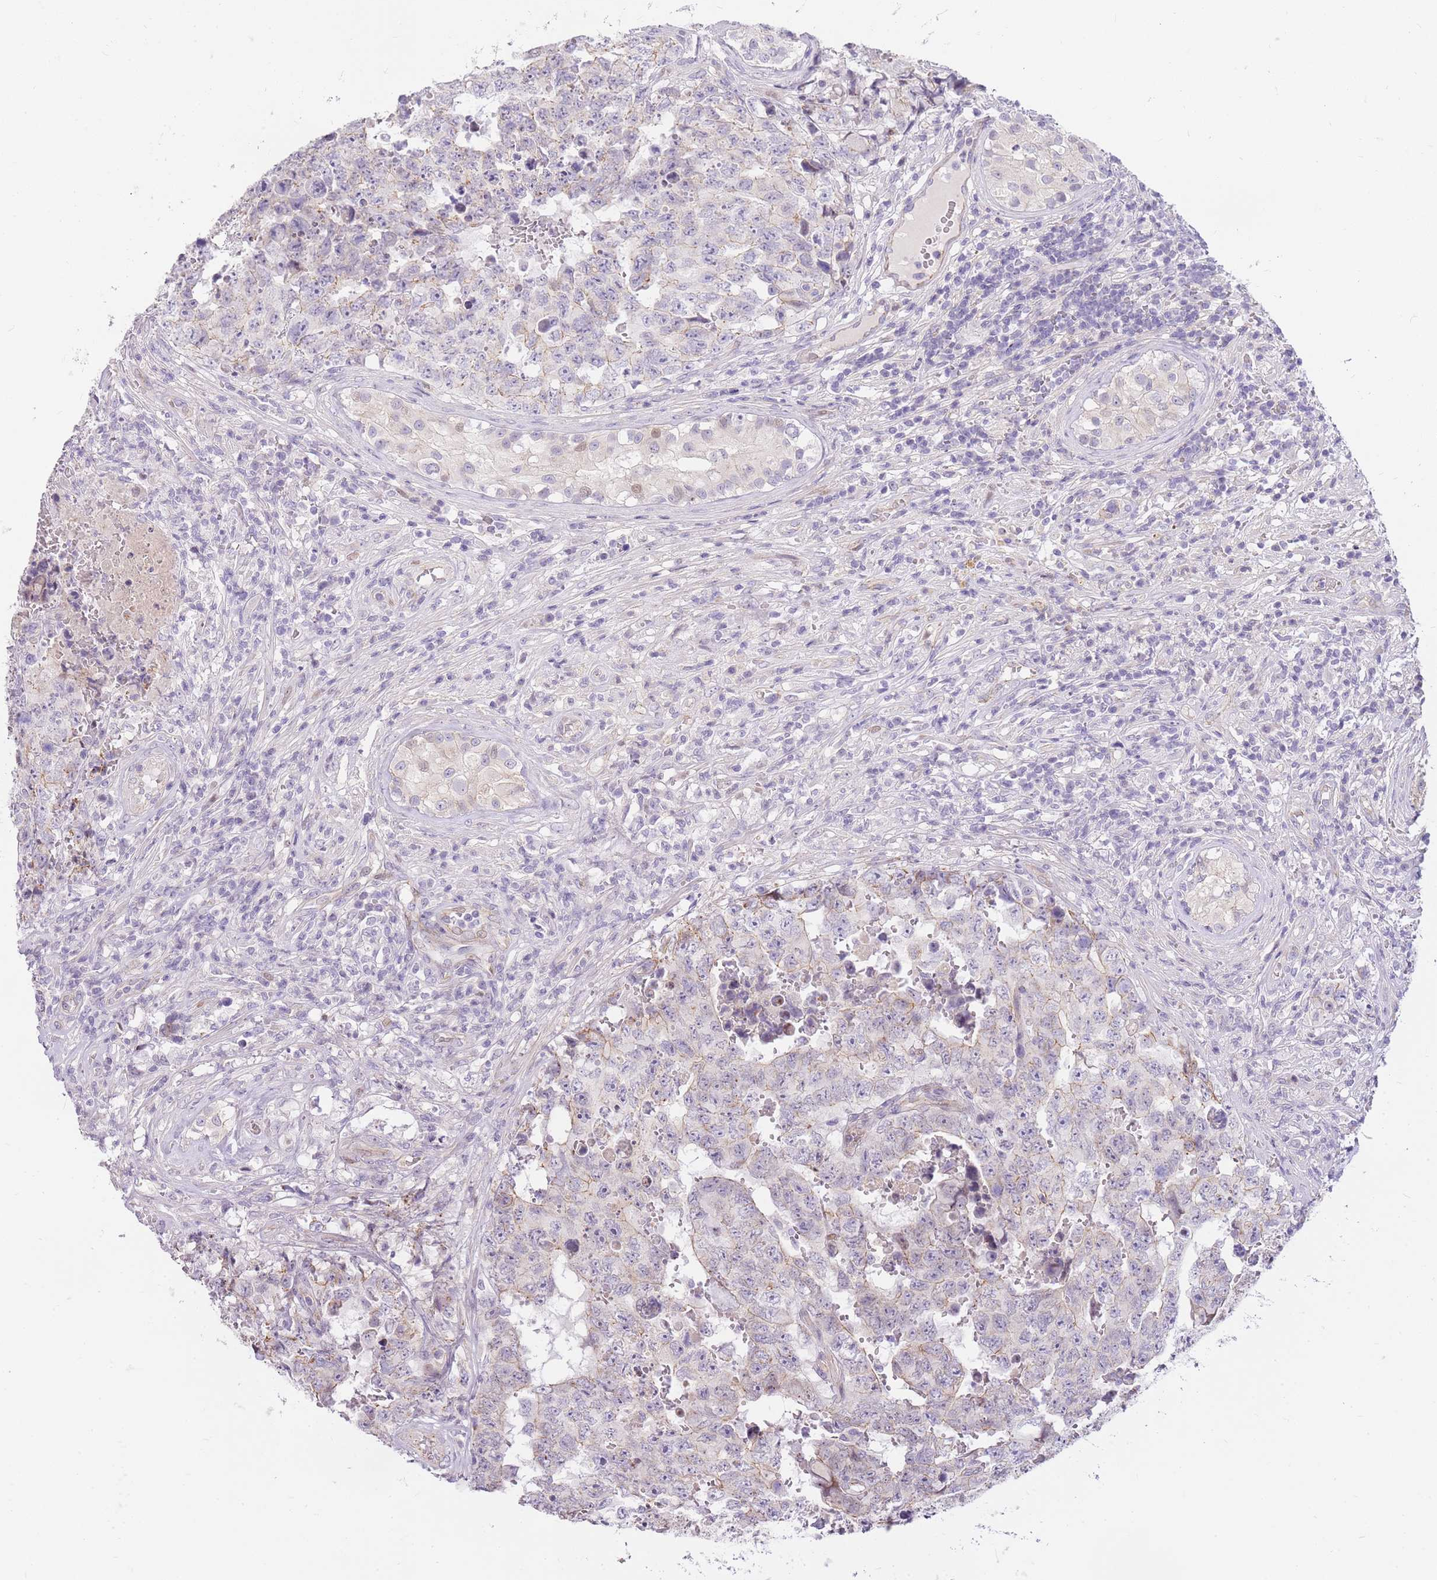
{"staining": {"intensity": "weak", "quantity": "25%-75%", "location": "cytoplasmic/membranous"}, "tissue": "testis cancer", "cell_type": "Tumor cells", "image_type": "cancer", "snomed": [{"axis": "morphology", "description": "Normal tissue, NOS"}, {"axis": "morphology", "description": "Carcinoma, Embryonal, NOS"}, {"axis": "topography", "description": "Testis"}, {"axis": "topography", "description": "Epididymis"}], "caption": "About 25%-75% of tumor cells in human testis cancer demonstrate weak cytoplasmic/membranous protein staining as visualized by brown immunohistochemical staining.", "gene": "CLBA1", "patient": {"sex": "male", "age": 25}}